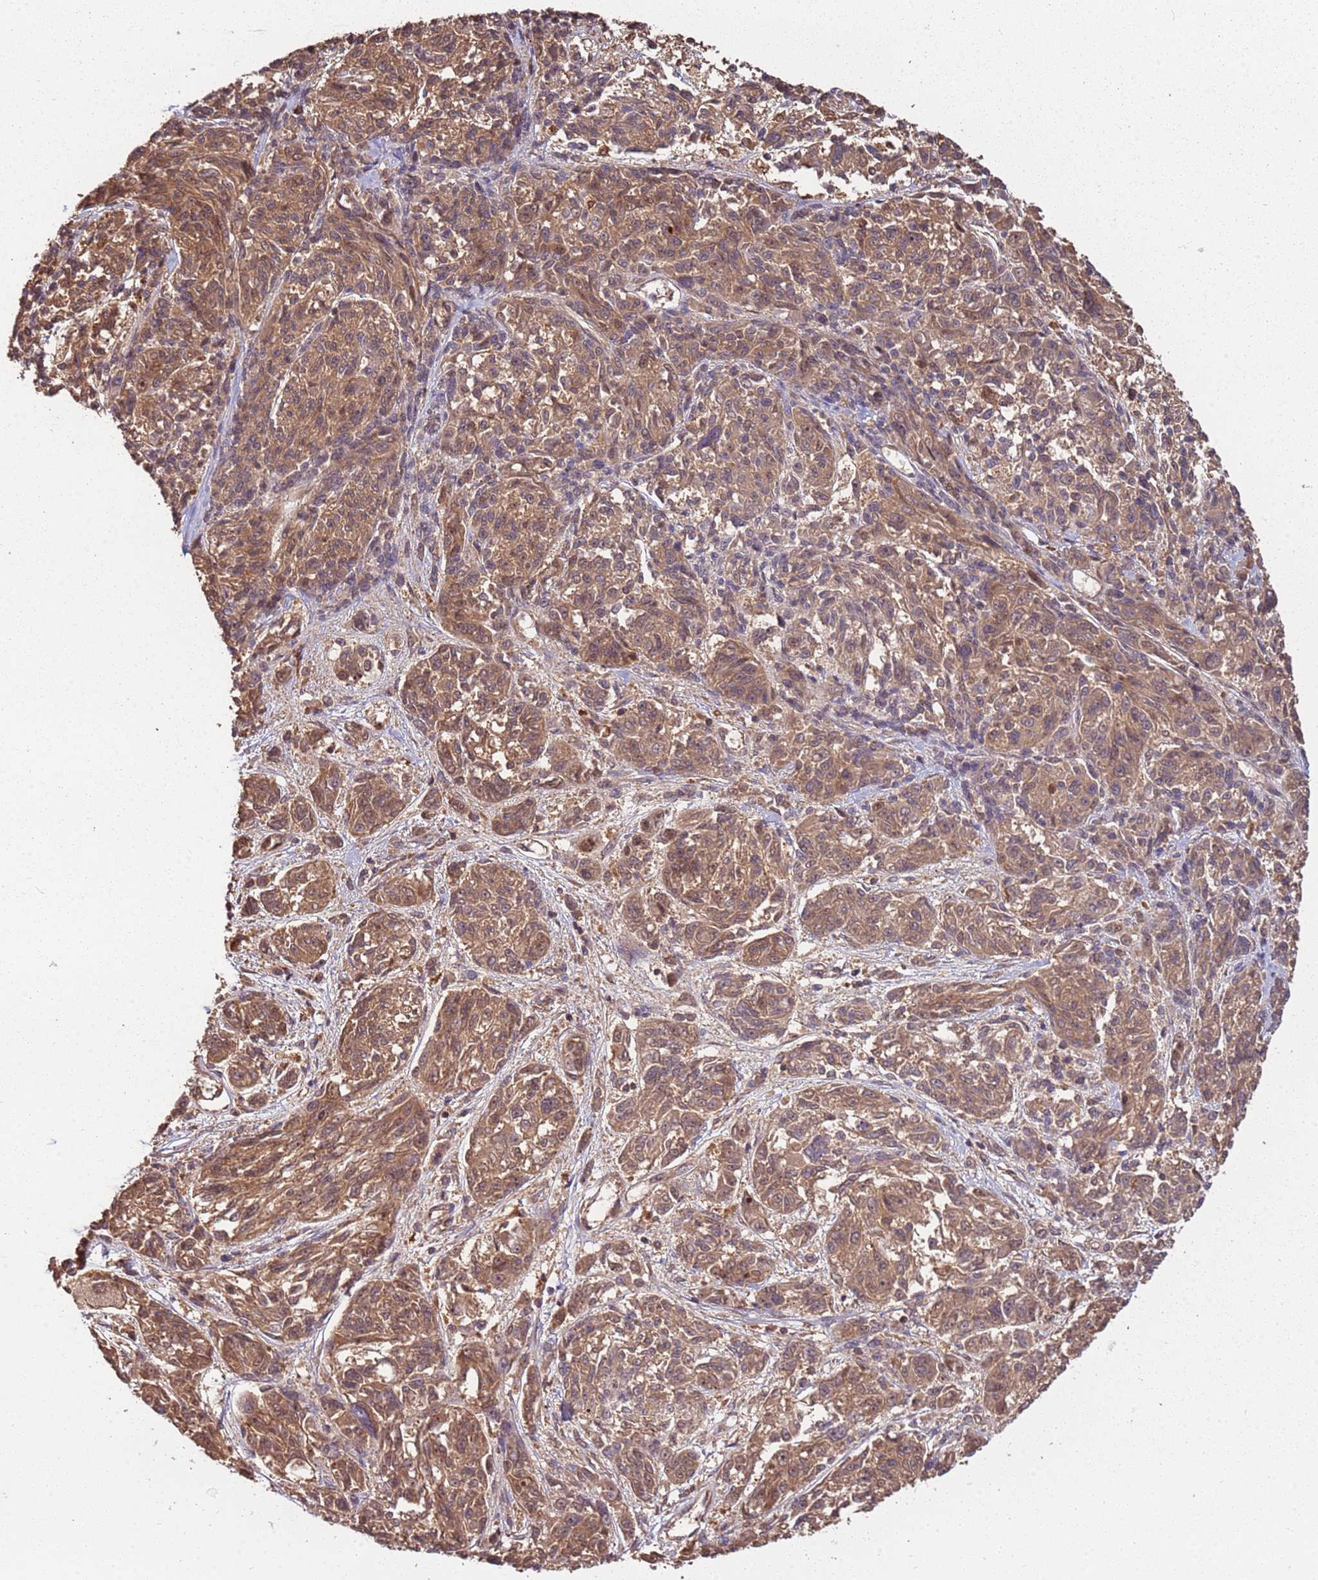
{"staining": {"intensity": "moderate", "quantity": ">75%", "location": "cytoplasmic/membranous"}, "tissue": "melanoma", "cell_type": "Tumor cells", "image_type": "cancer", "snomed": [{"axis": "morphology", "description": "Malignant melanoma, NOS"}, {"axis": "topography", "description": "Skin"}], "caption": "Protein expression analysis of malignant melanoma shows moderate cytoplasmic/membranous positivity in approximately >75% of tumor cells. The staining was performed using DAB (3,3'-diaminobenzidine), with brown indicating positive protein expression. Nuclei are stained blue with hematoxylin.", "gene": "GSTO2", "patient": {"sex": "male", "age": 53}}